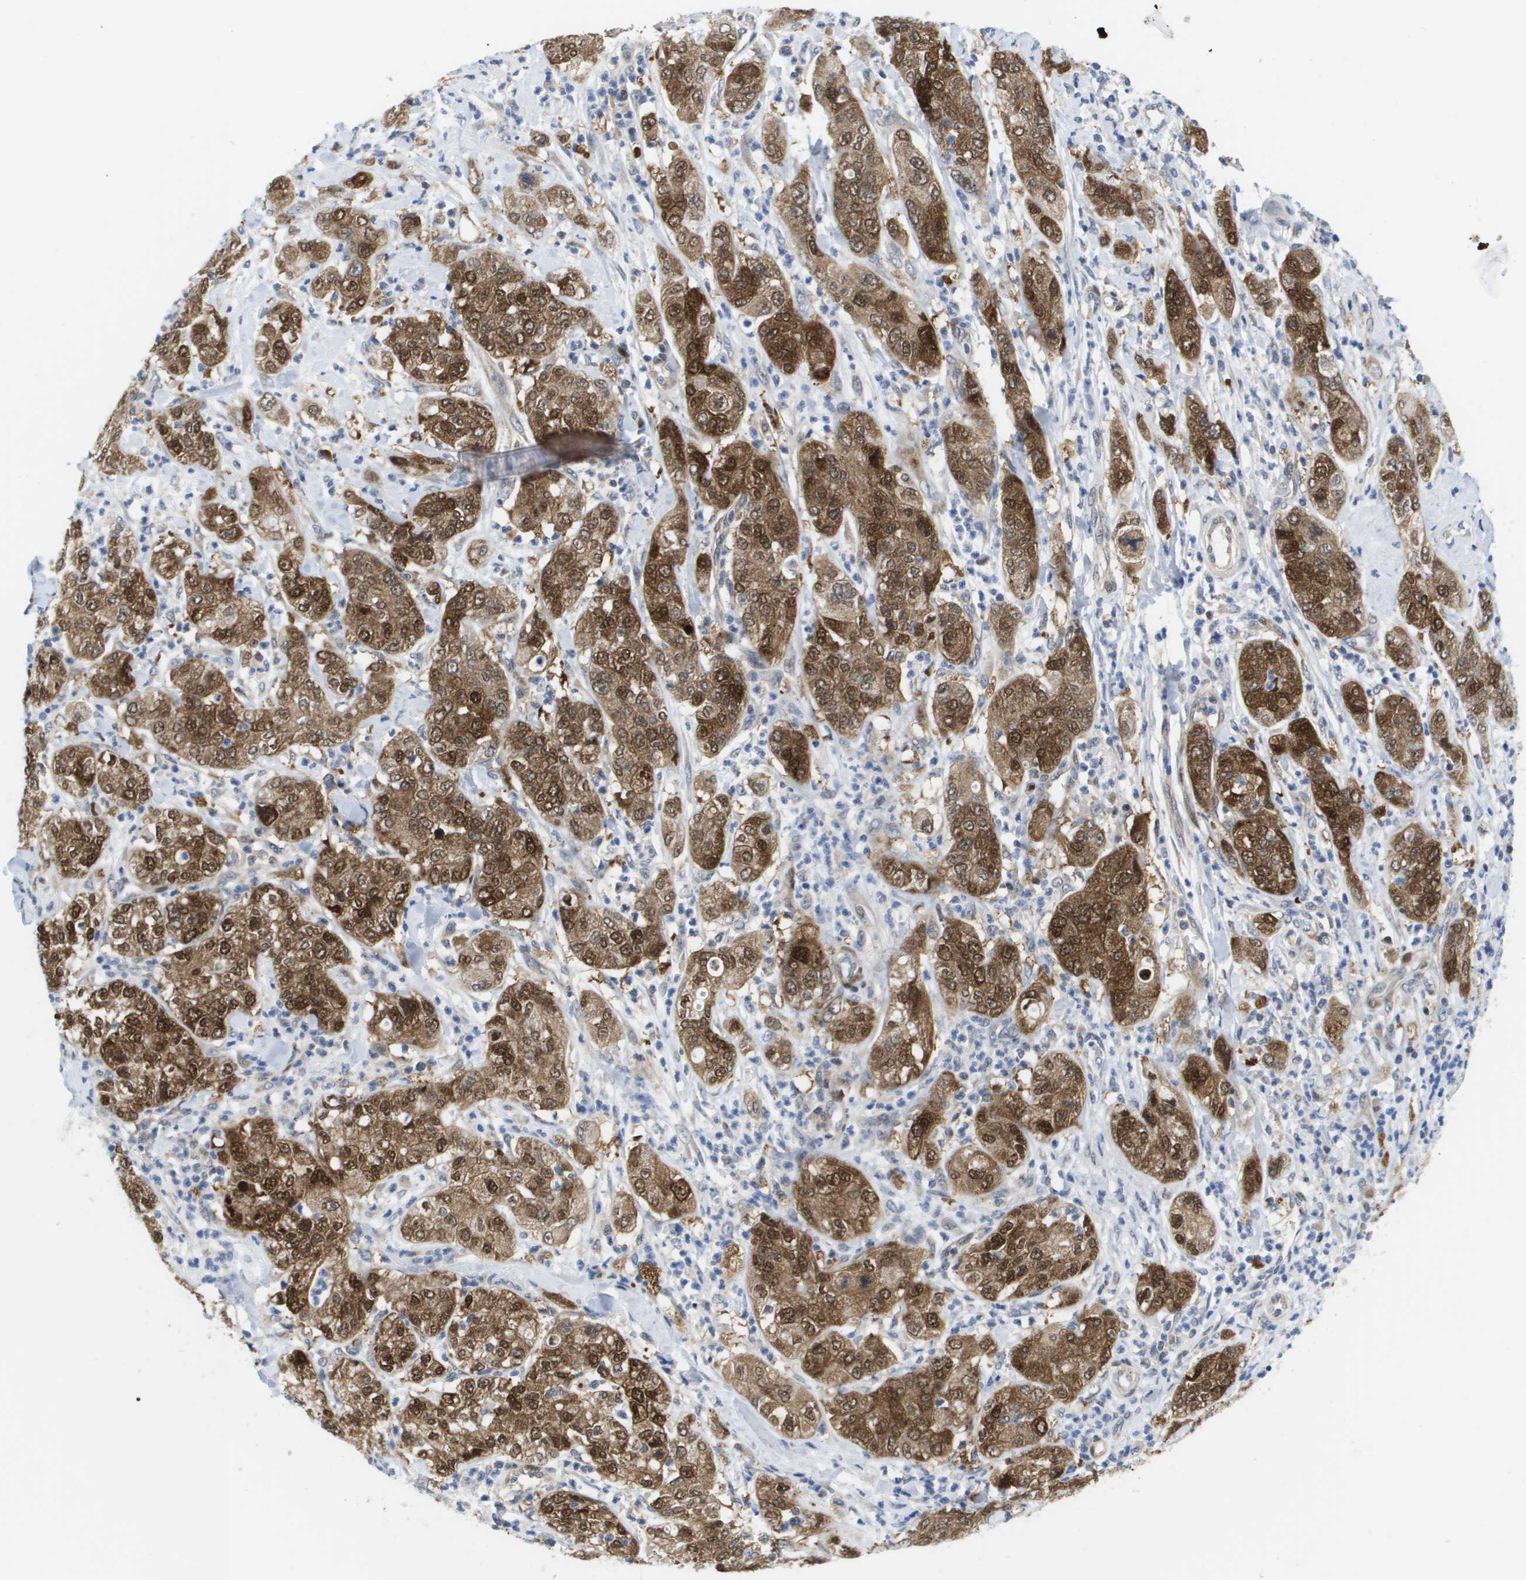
{"staining": {"intensity": "moderate", "quantity": ">75%", "location": "cytoplasmic/membranous,nuclear"}, "tissue": "pancreatic cancer", "cell_type": "Tumor cells", "image_type": "cancer", "snomed": [{"axis": "morphology", "description": "Adenocarcinoma, NOS"}, {"axis": "topography", "description": "Pancreas"}], "caption": "Tumor cells demonstrate medium levels of moderate cytoplasmic/membranous and nuclear staining in approximately >75% of cells in pancreatic cancer (adenocarcinoma).", "gene": "FKBP4", "patient": {"sex": "female", "age": 78}}